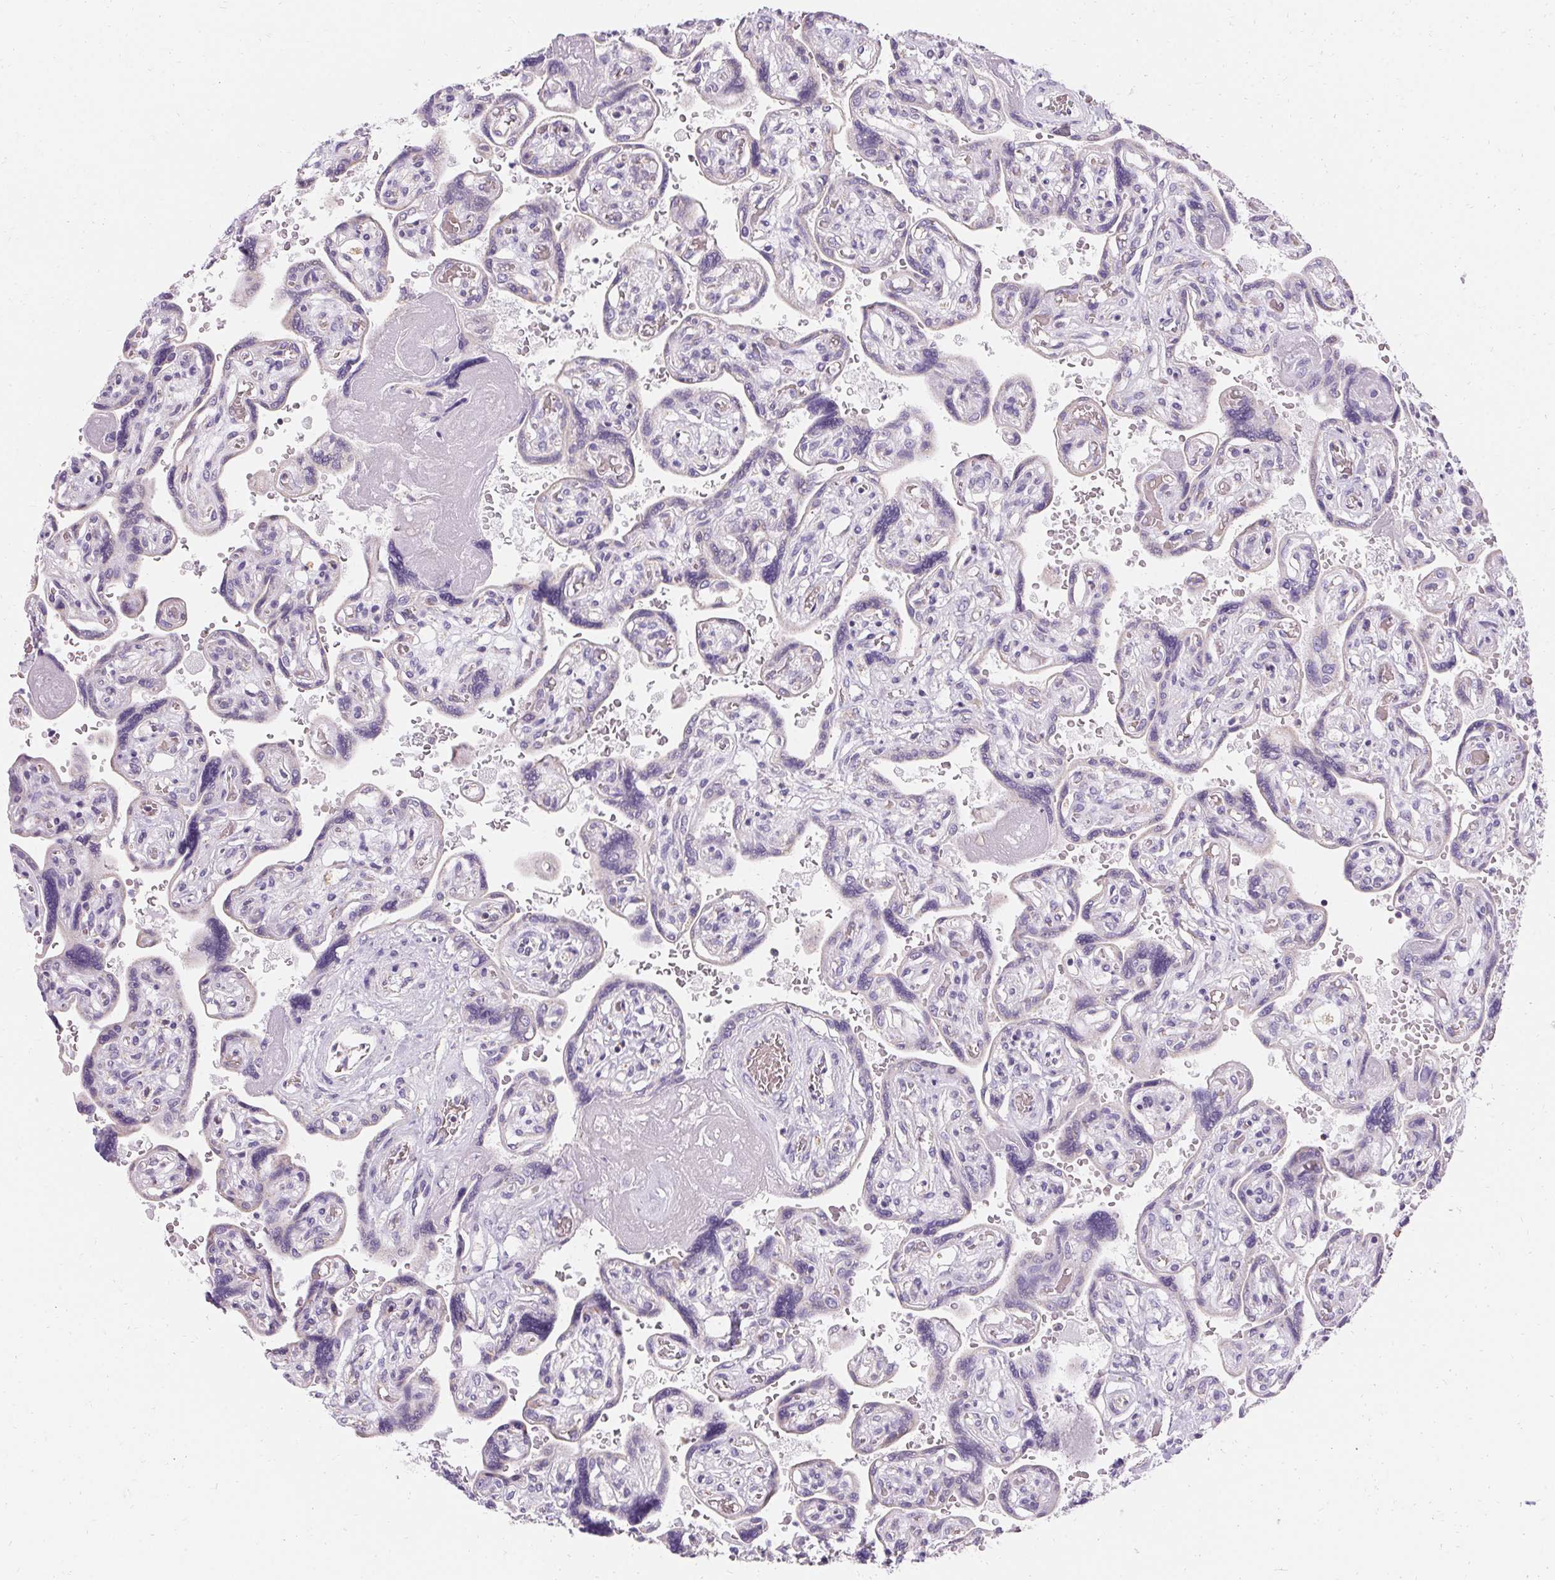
{"staining": {"intensity": "negative", "quantity": "none", "location": "none"}, "tissue": "placenta", "cell_type": "Decidual cells", "image_type": "normal", "snomed": [{"axis": "morphology", "description": "Normal tissue, NOS"}, {"axis": "topography", "description": "Placenta"}], "caption": "Immunohistochemistry image of normal placenta: placenta stained with DAB demonstrates no significant protein positivity in decidual cells. (Immunohistochemistry (ihc), brightfield microscopy, high magnification).", "gene": "ASGR2", "patient": {"sex": "female", "age": 32}}